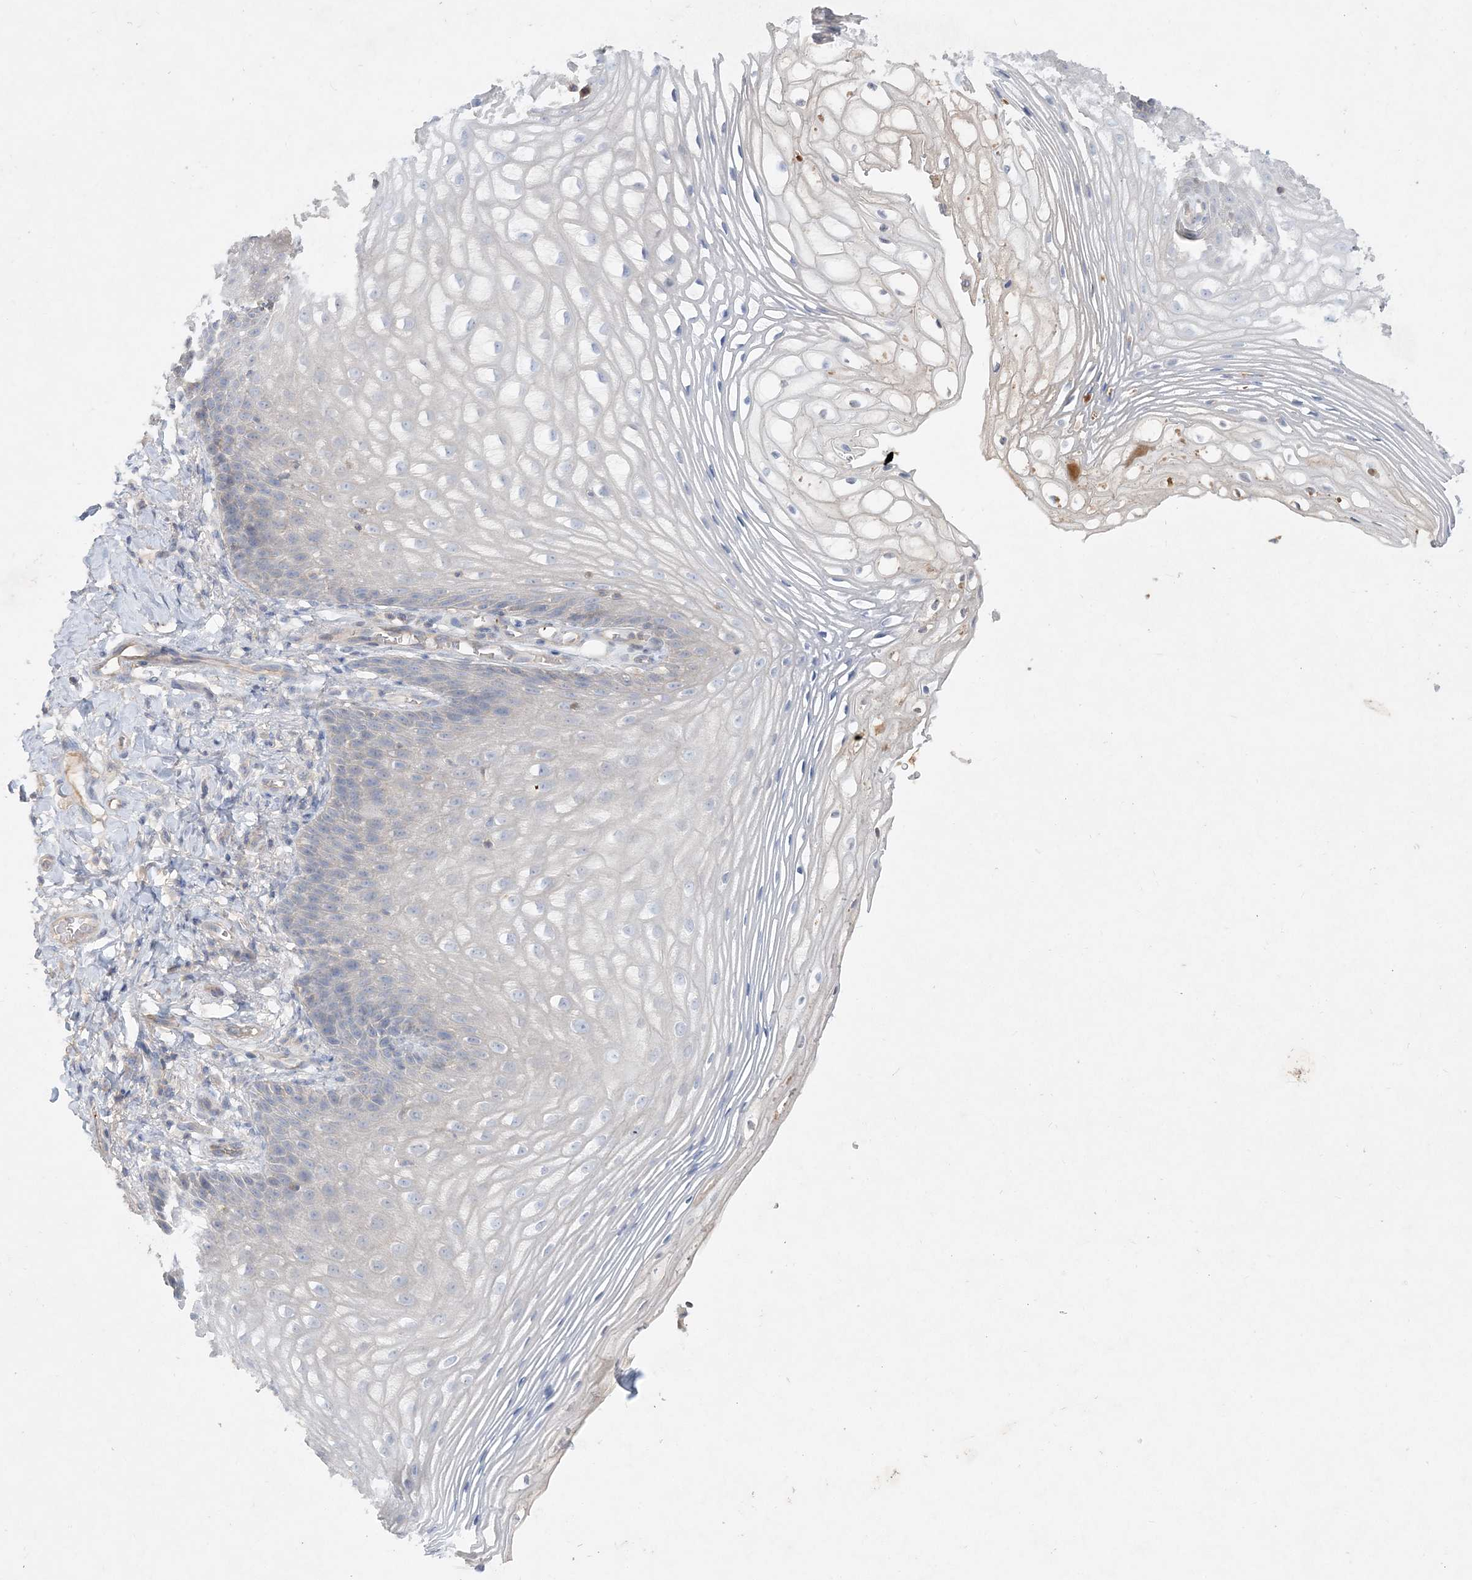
{"staining": {"intensity": "negative", "quantity": "none", "location": "none"}, "tissue": "vagina", "cell_type": "Squamous epithelial cells", "image_type": "normal", "snomed": [{"axis": "morphology", "description": "Normal tissue, NOS"}, {"axis": "topography", "description": "Vagina"}], "caption": "This histopathology image is of benign vagina stained with IHC to label a protein in brown with the nuclei are counter-stained blue. There is no staining in squamous epithelial cells.", "gene": "ADCK2", "patient": {"sex": "female", "age": 60}}